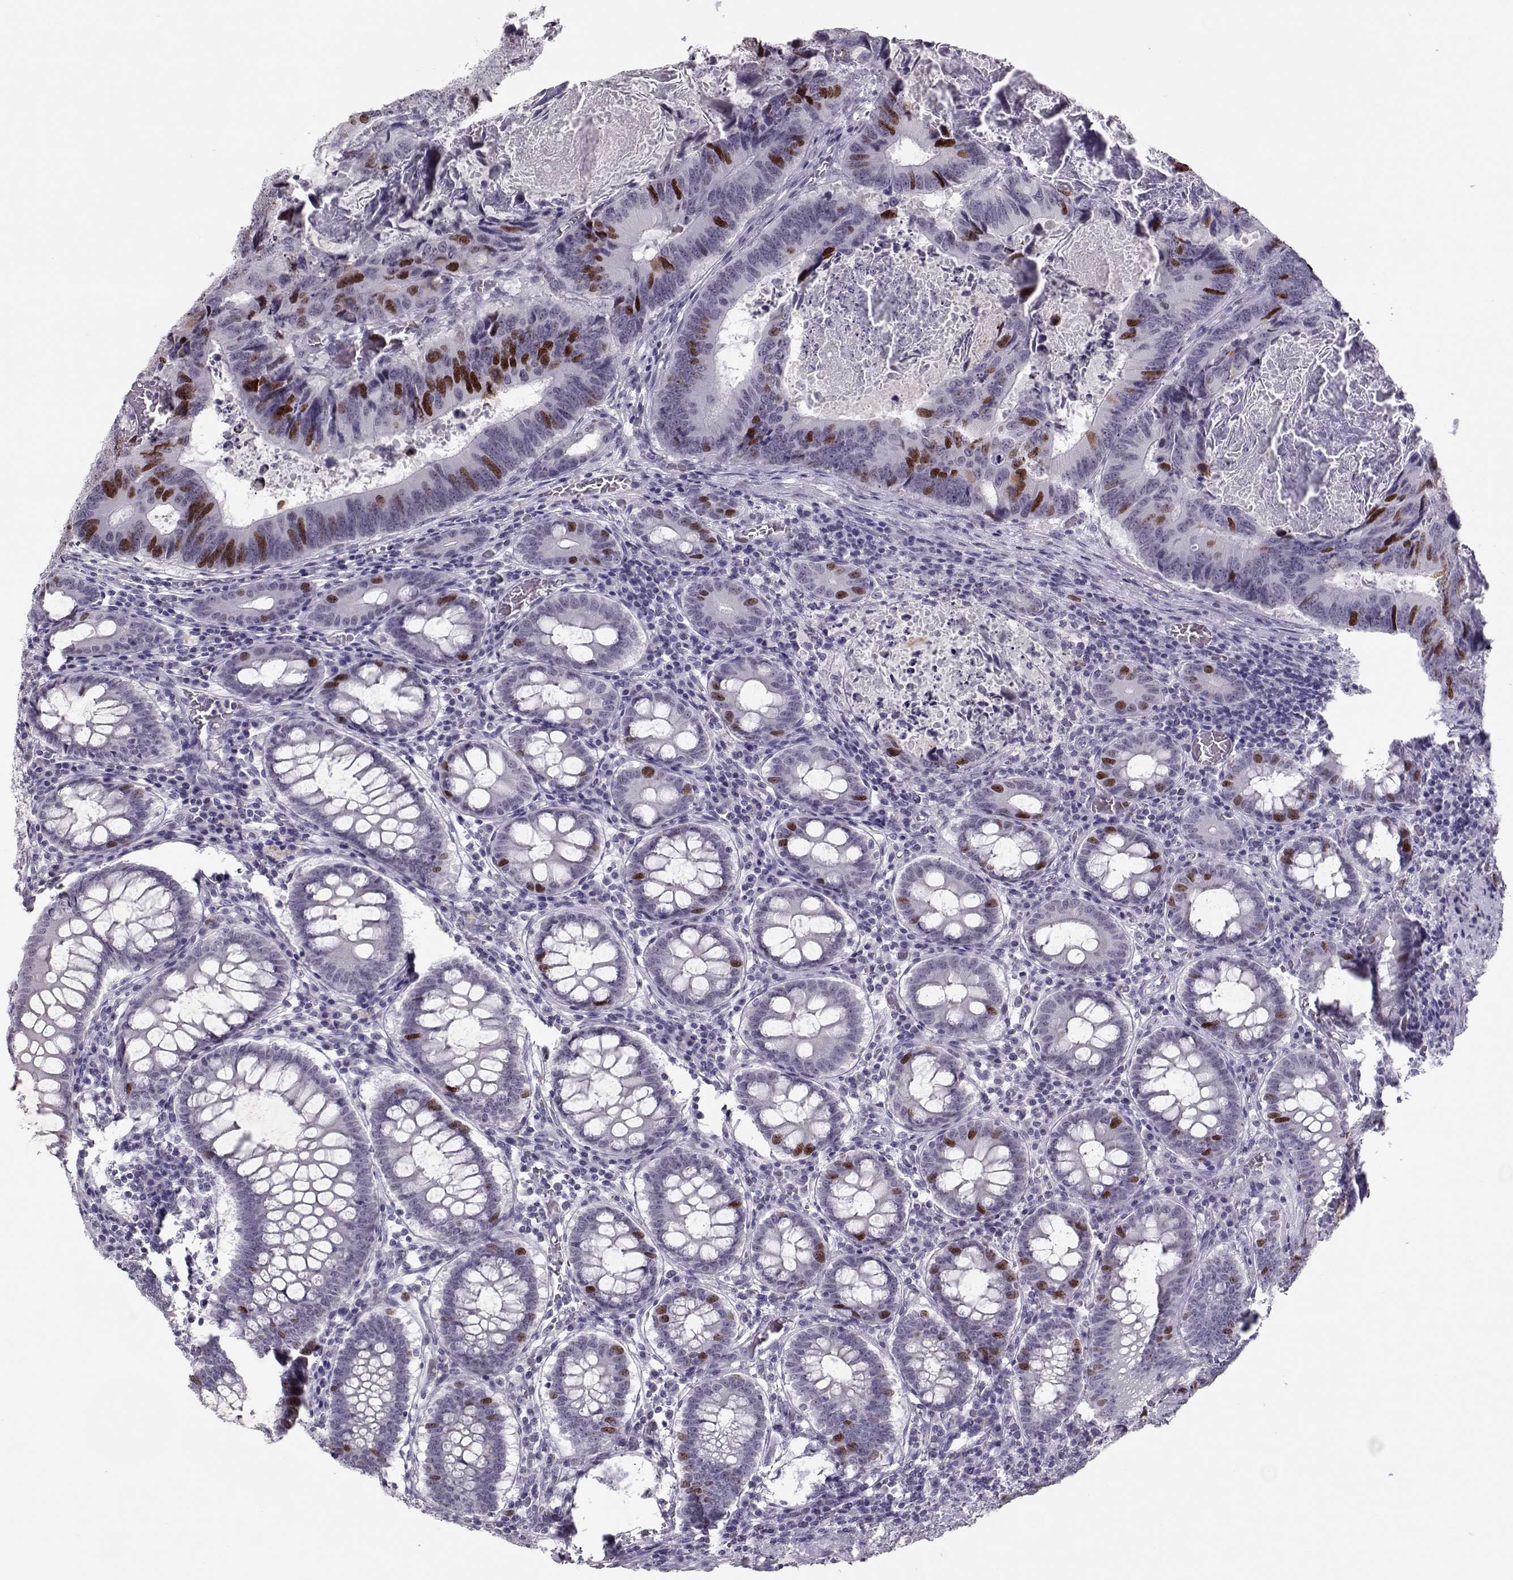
{"staining": {"intensity": "strong", "quantity": "<25%", "location": "nuclear"}, "tissue": "colorectal cancer", "cell_type": "Tumor cells", "image_type": "cancer", "snomed": [{"axis": "morphology", "description": "Adenocarcinoma, NOS"}, {"axis": "topography", "description": "Colon"}], "caption": "Strong nuclear expression for a protein is appreciated in approximately <25% of tumor cells of adenocarcinoma (colorectal) using immunohistochemistry (IHC).", "gene": "SGO1", "patient": {"sex": "female", "age": 82}}